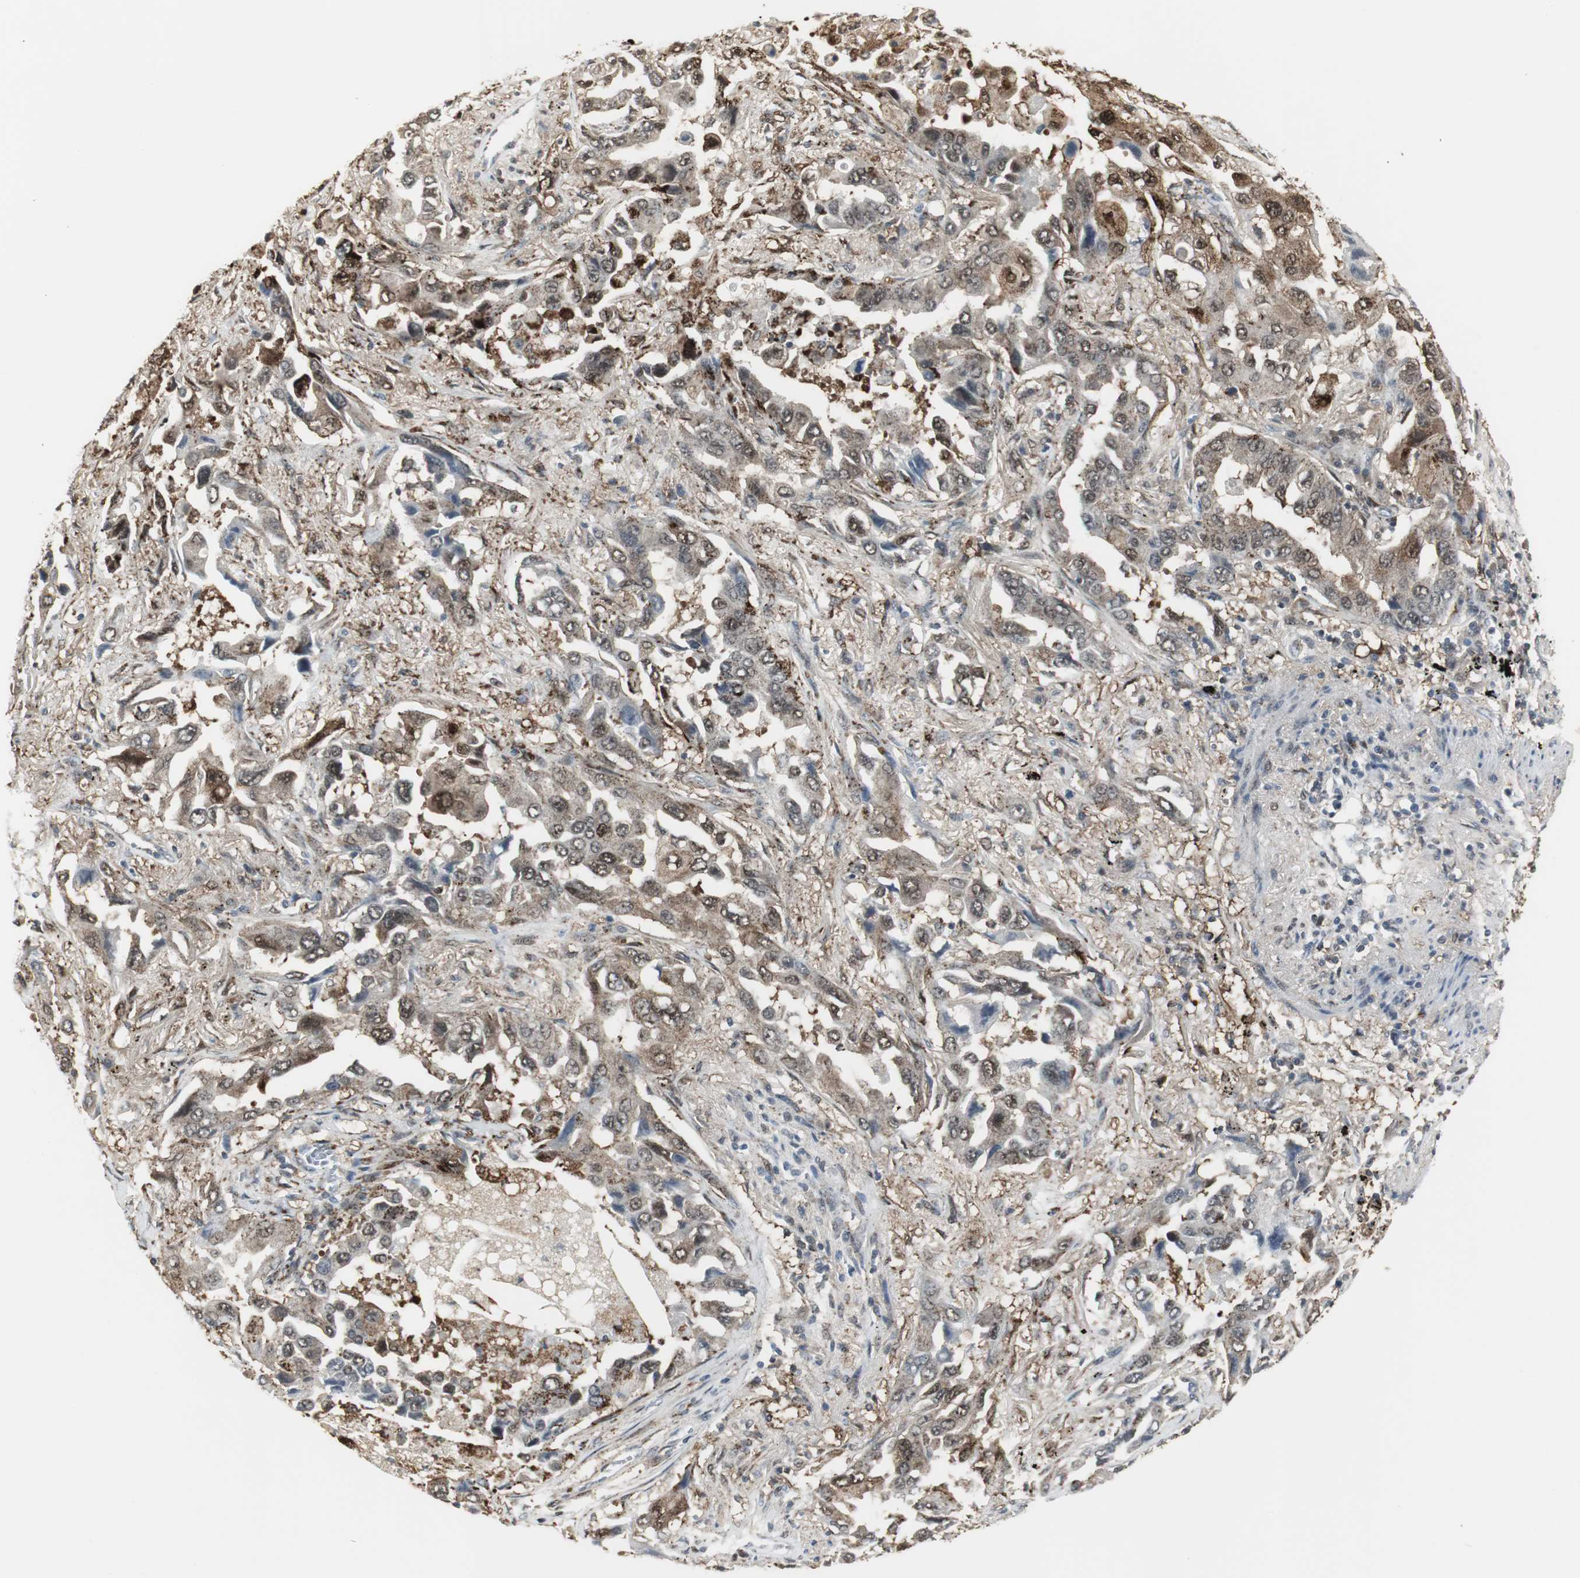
{"staining": {"intensity": "moderate", "quantity": ">75%", "location": "cytoplasmic/membranous,nuclear"}, "tissue": "lung cancer", "cell_type": "Tumor cells", "image_type": "cancer", "snomed": [{"axis": "morphology", "description": "Adenocarcinoma, NOS"}, {"axis": "topography", "description": "Lung"}], "caption": "Immunohistochemistry (IHC) histopathology image of human lung cancer stained for a protein (brown), which demonstrates medium levels of moderate cytoplasmic/membranous and nuclear expression in approximately >75% of tumor cells.", "gene": "PLIN3", "patient": {"sex": "female", "age": 65}}